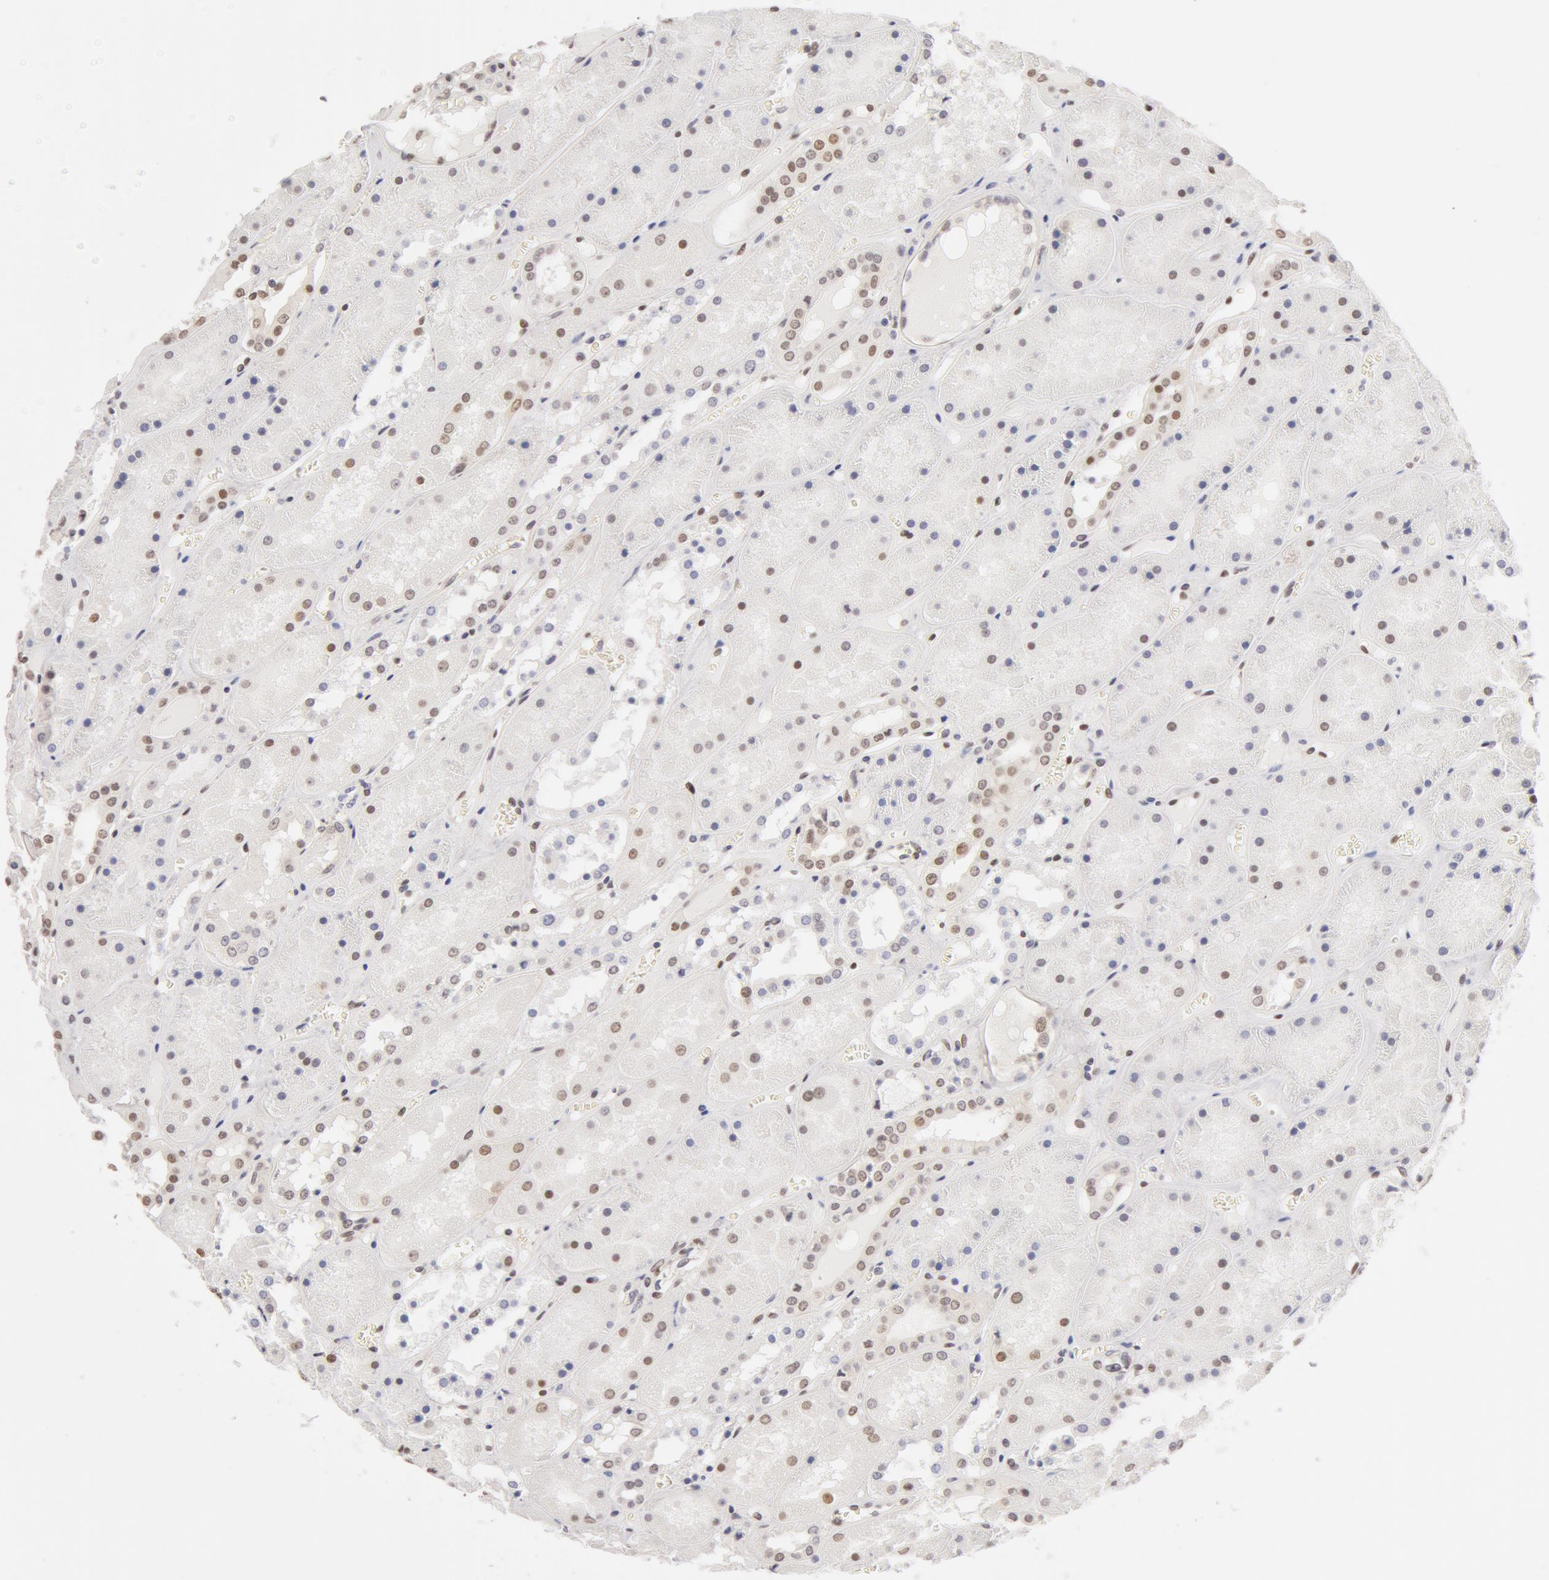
{"staining": {"intensity": "negative", "quantity": "none", "location": "none"}, "tissue": "kidney", "cell_type": "Cells in glomeruli", "image_type": "normal", "snomed": [{"axis": "morphology", "description": "Normal tissue, NOS"}, {"axis": "topography", "description": "Kidney"}], "caption": "An immunohistochemistry image of unremarkable kidney is shown. There is no staining in cells in glomeruli of kidney. (DAB immunohistochemistry (IHC) visualized using brightfield microscopy, high magnification).", "gene": "DDX3X", "patient": {"sex": "male", "age": 36}}